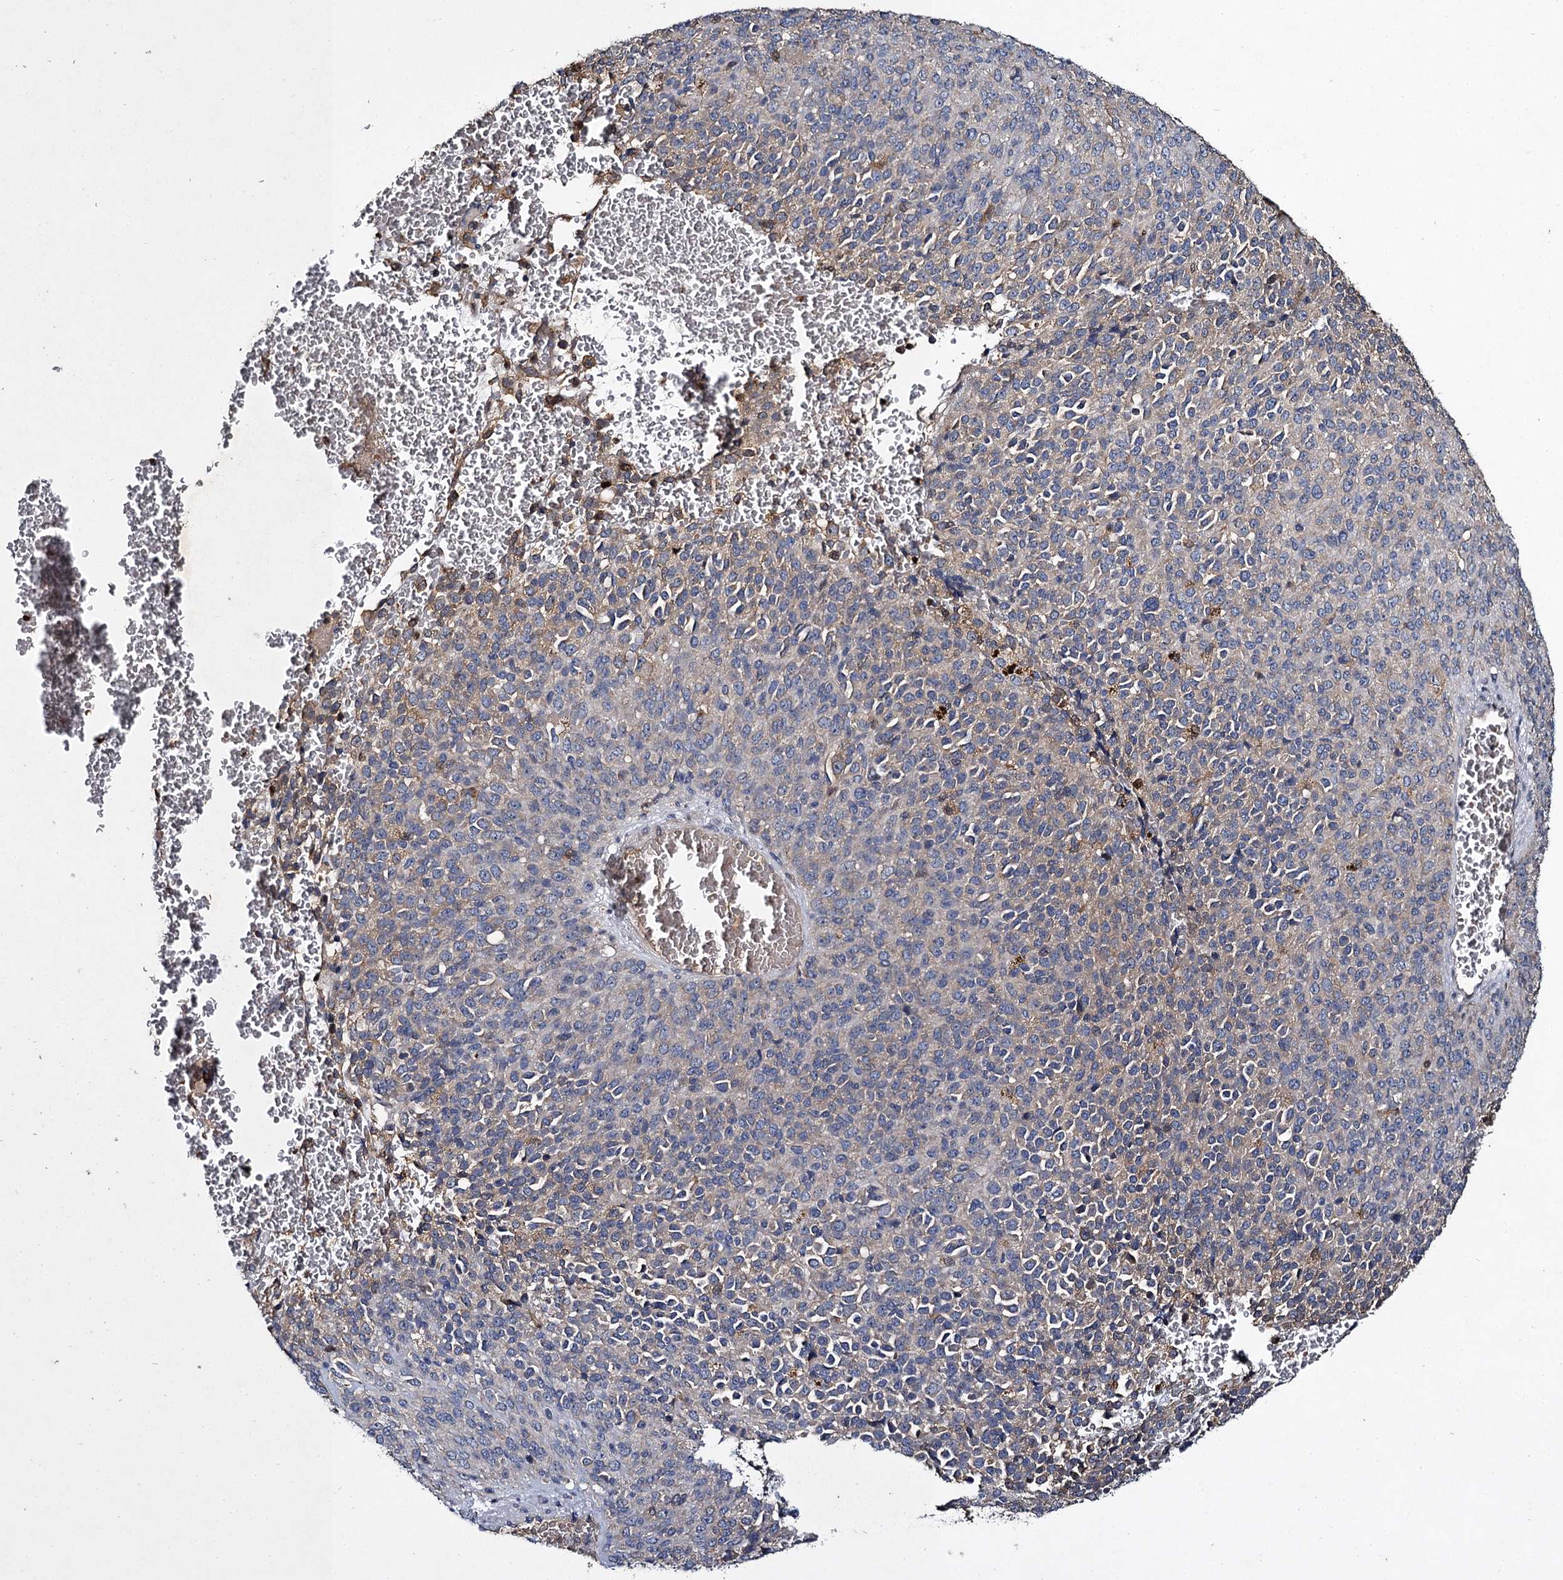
{"staining": {"intensity": "weak", "quantity": "<25%", "location": "cytoplasmic/membranous"}, "tissue": "melanoma", "cell_type": "Tumor cells", "image_type": "cancer", "snomed": [{"axis": "morphology", "description": "Malignant melanoma, Metastatic site"}, {"axis": "topography", "description": "Brain"}], "caption": "IHC photomicrograph of malignant melanoma (metastatic site) stained for a protein (brown), which exhibits no expression in tumor cells.", "gene": "SLC11A2", "patient": {"sex": "female", "age": 56}}